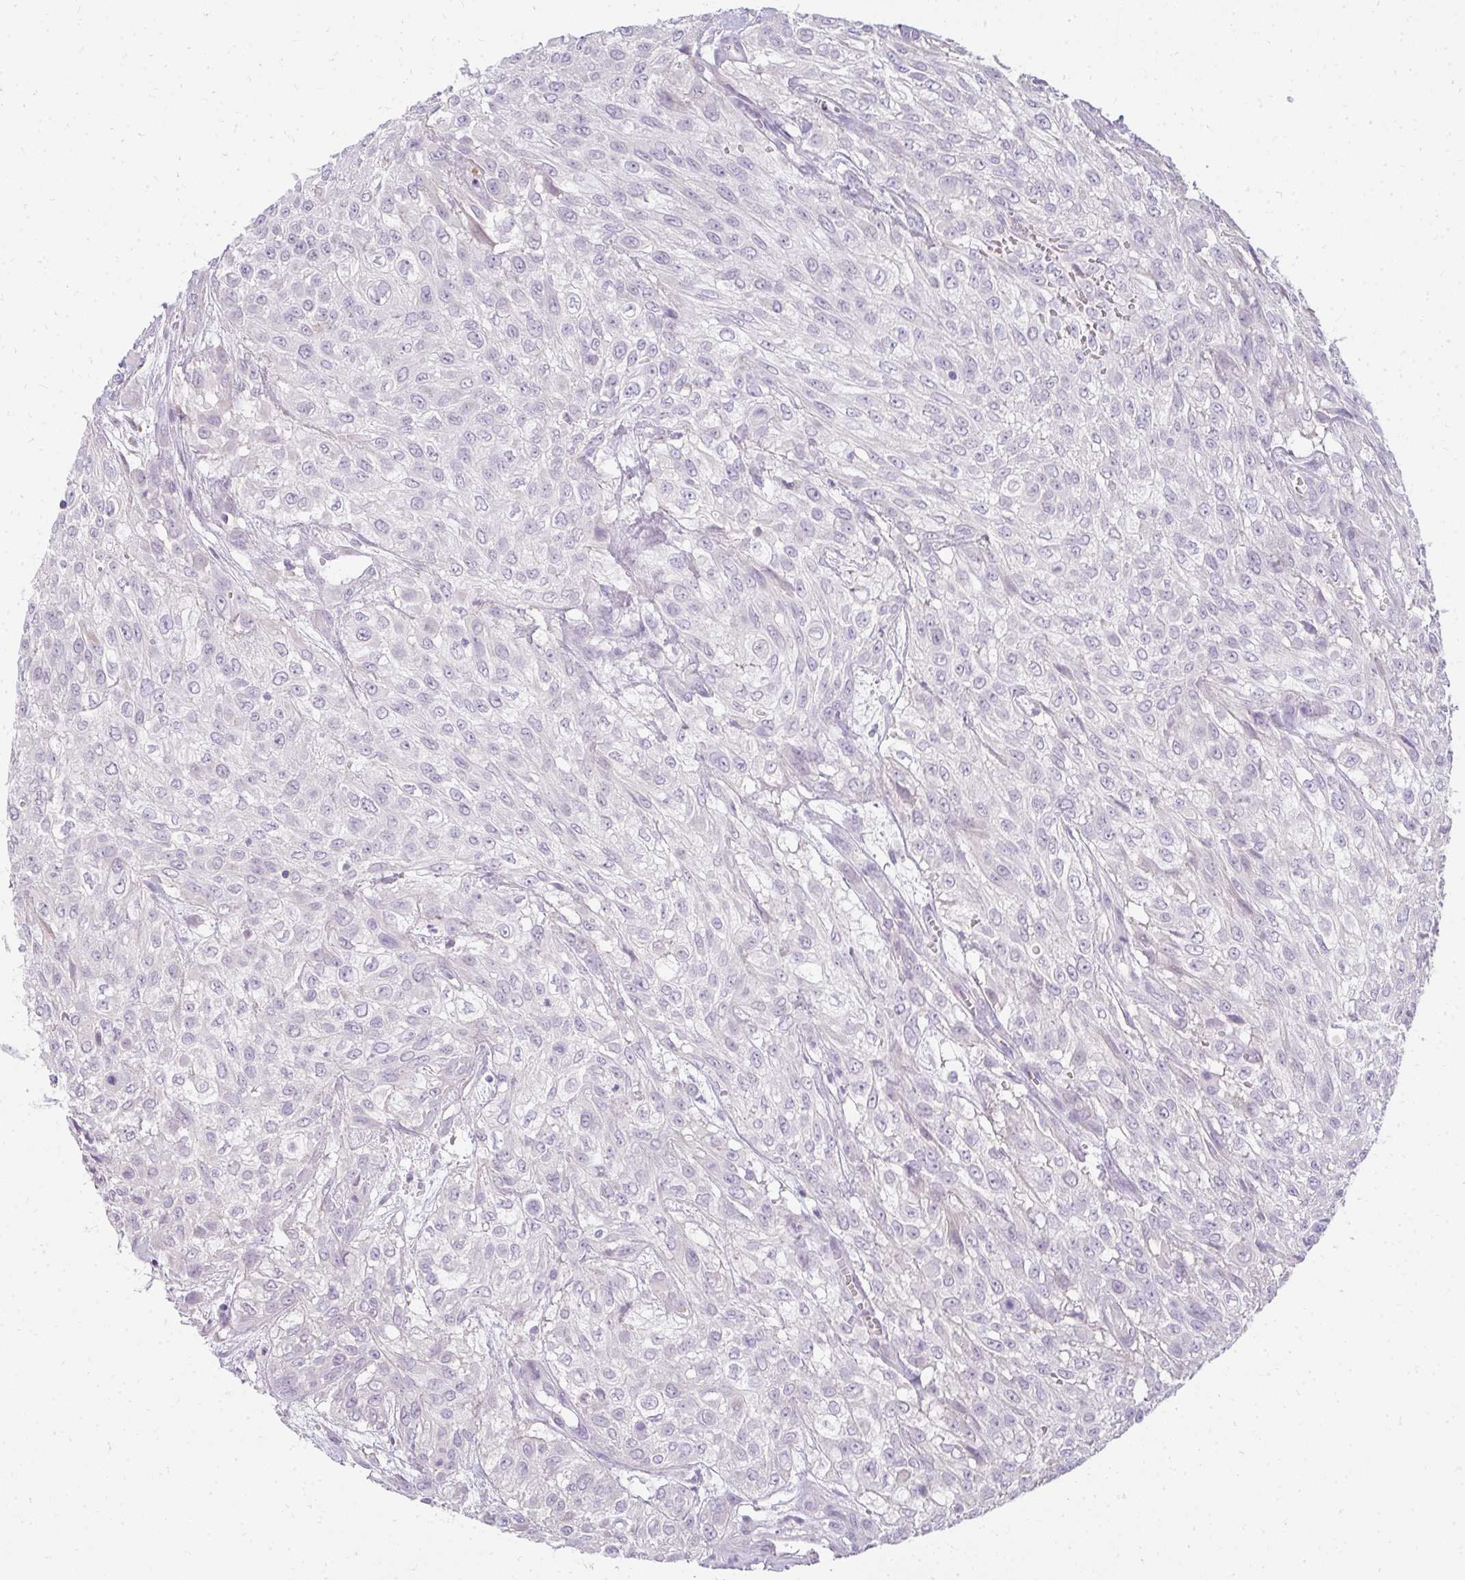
{"staining": {"intensity": "negative", "quantity": "none", "location": "none"}, "tissue": "urothelial cancer", "cell_type": "Tumor cells", "image_type": "cancer", "snomed": [{"axis": "morphology", "description": "Urothelial carcinoma, High grade"}, {"axis": "topography", "description": "Urinary bladder"}], "caption": "Tumor cells show no significant protein positivity in urothelial cancer.", "gene": "PPP1R3G", "patient": {"sex": "male", "age": 57}}